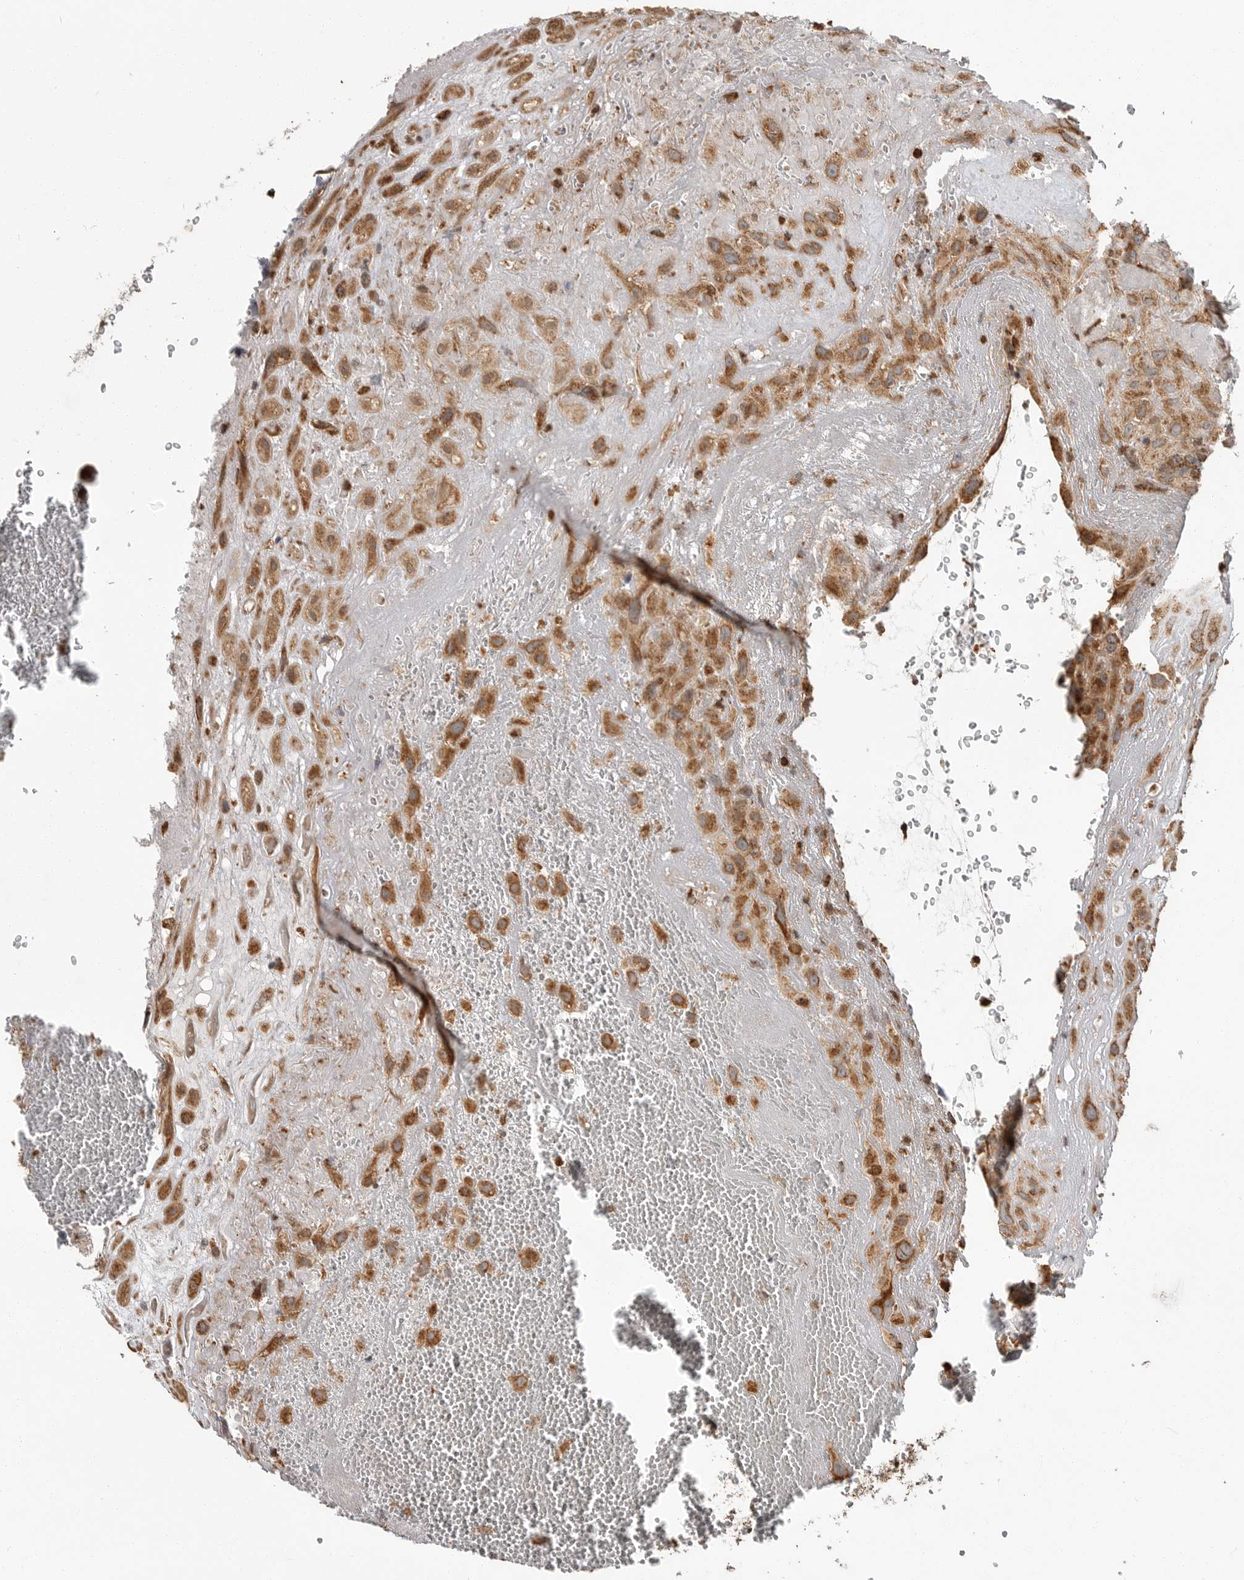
{"staining": {"intensity": "moderate", "quantity": ">75%", "location": "cytoplasmic/membranous"}, "tissue": "placenta", "cell_type": "Decidual cells", "image_type": "normal", "snomed": [{"axis": "morphology", "description": "Normal tissue, NOS"}, {"axis": "topography", "description": "Placenta"}], "caption": "Human placenta stained with a brown dye displays moderate cytoplasmic/membranous positive expression in about >75% of decidual cells.", "gene": "GCNT2", "patient": {"sex": "female", "age": 35}}